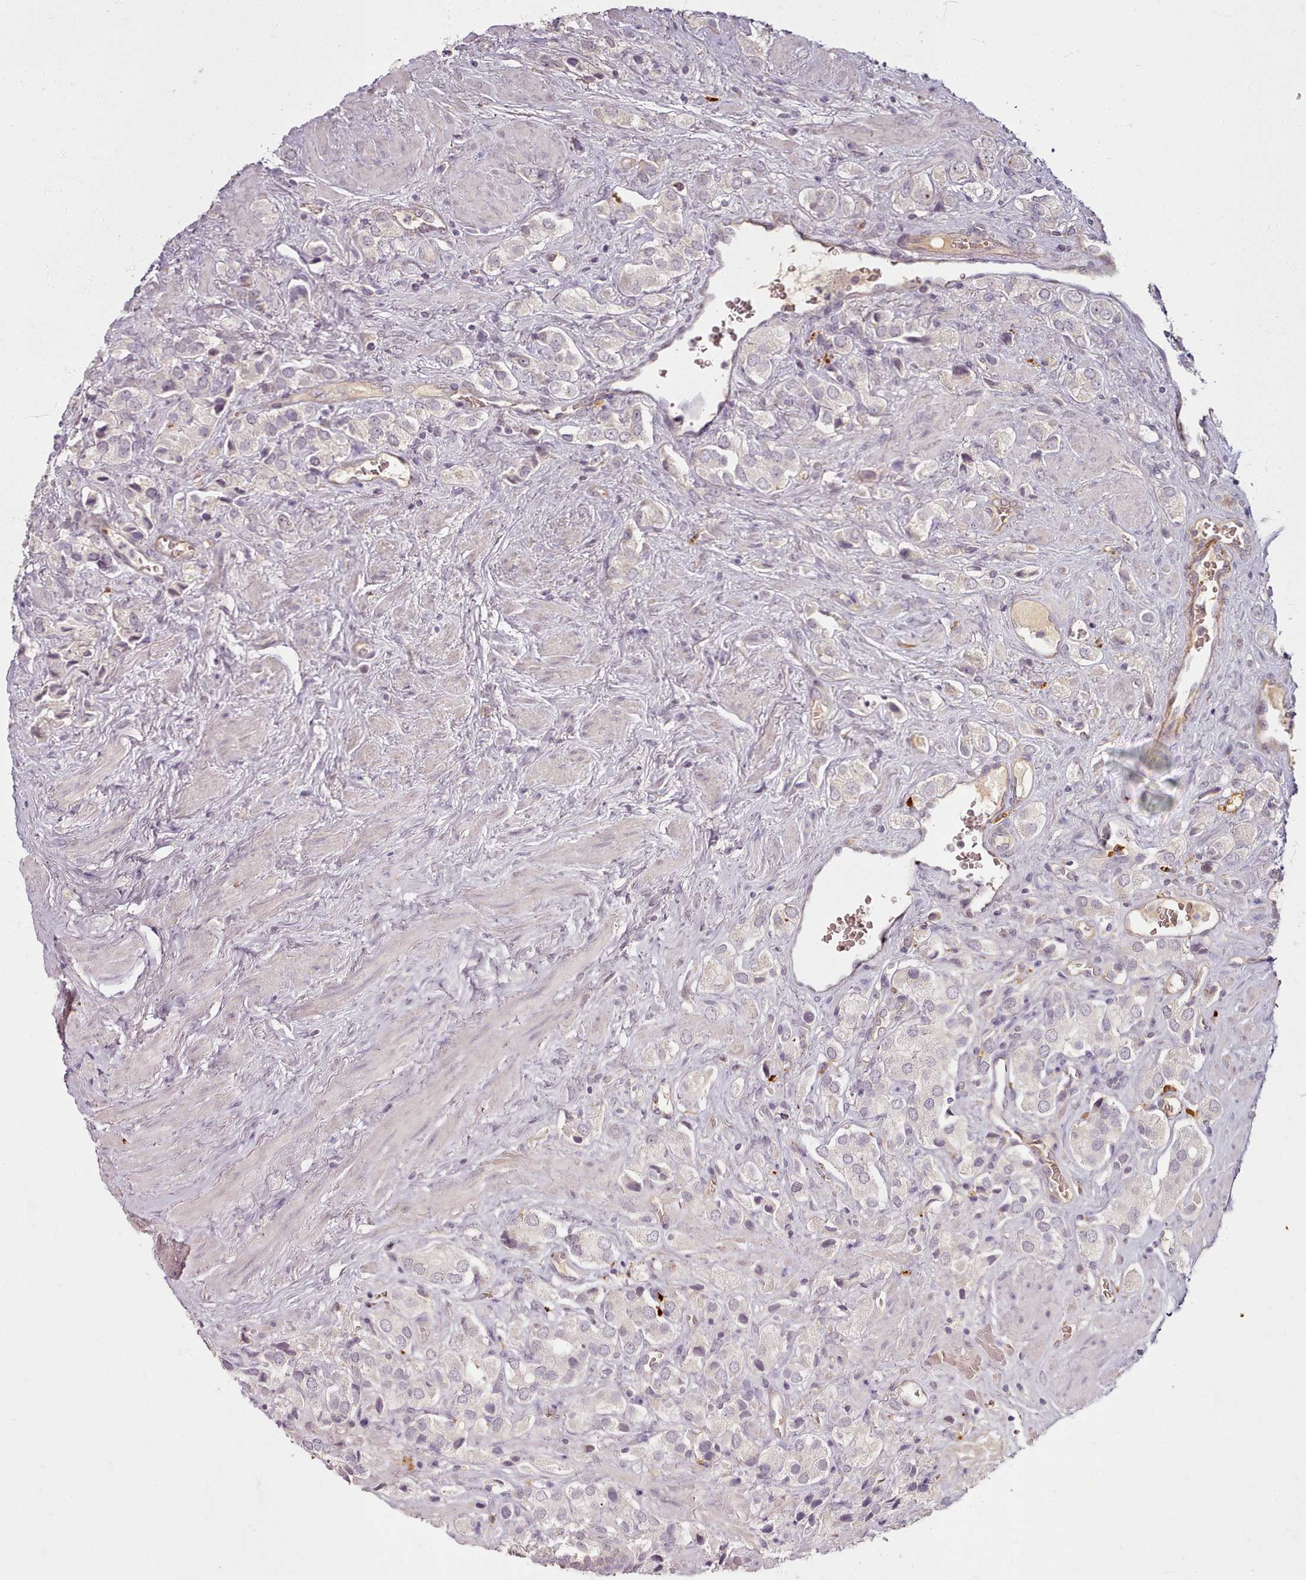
{"staining": {"intensity": "negative", "quantity": "none", "location": "none"}, "tissue": "prostate cancer", "cell_type": "Tumor cells", "image_type": "cancer", "snomed": [{"axis": "morphology", "description": "Adenocarcinoma, High grade"}, {"axis": "topography", "description": "Prostate and seminal vesicle, NOS"}], "caption": "Immunohistochemical staining of human prostate cancer (adenocarcinoma (high-grade)) demonstrates no significant expression in tumor cells. The staining is performed using DAB brown chromogen with nuclei counter-stained in using hematoxylin.", "gene": "C1QTNF5", "patient": {"sex": "male", "age": 64}}